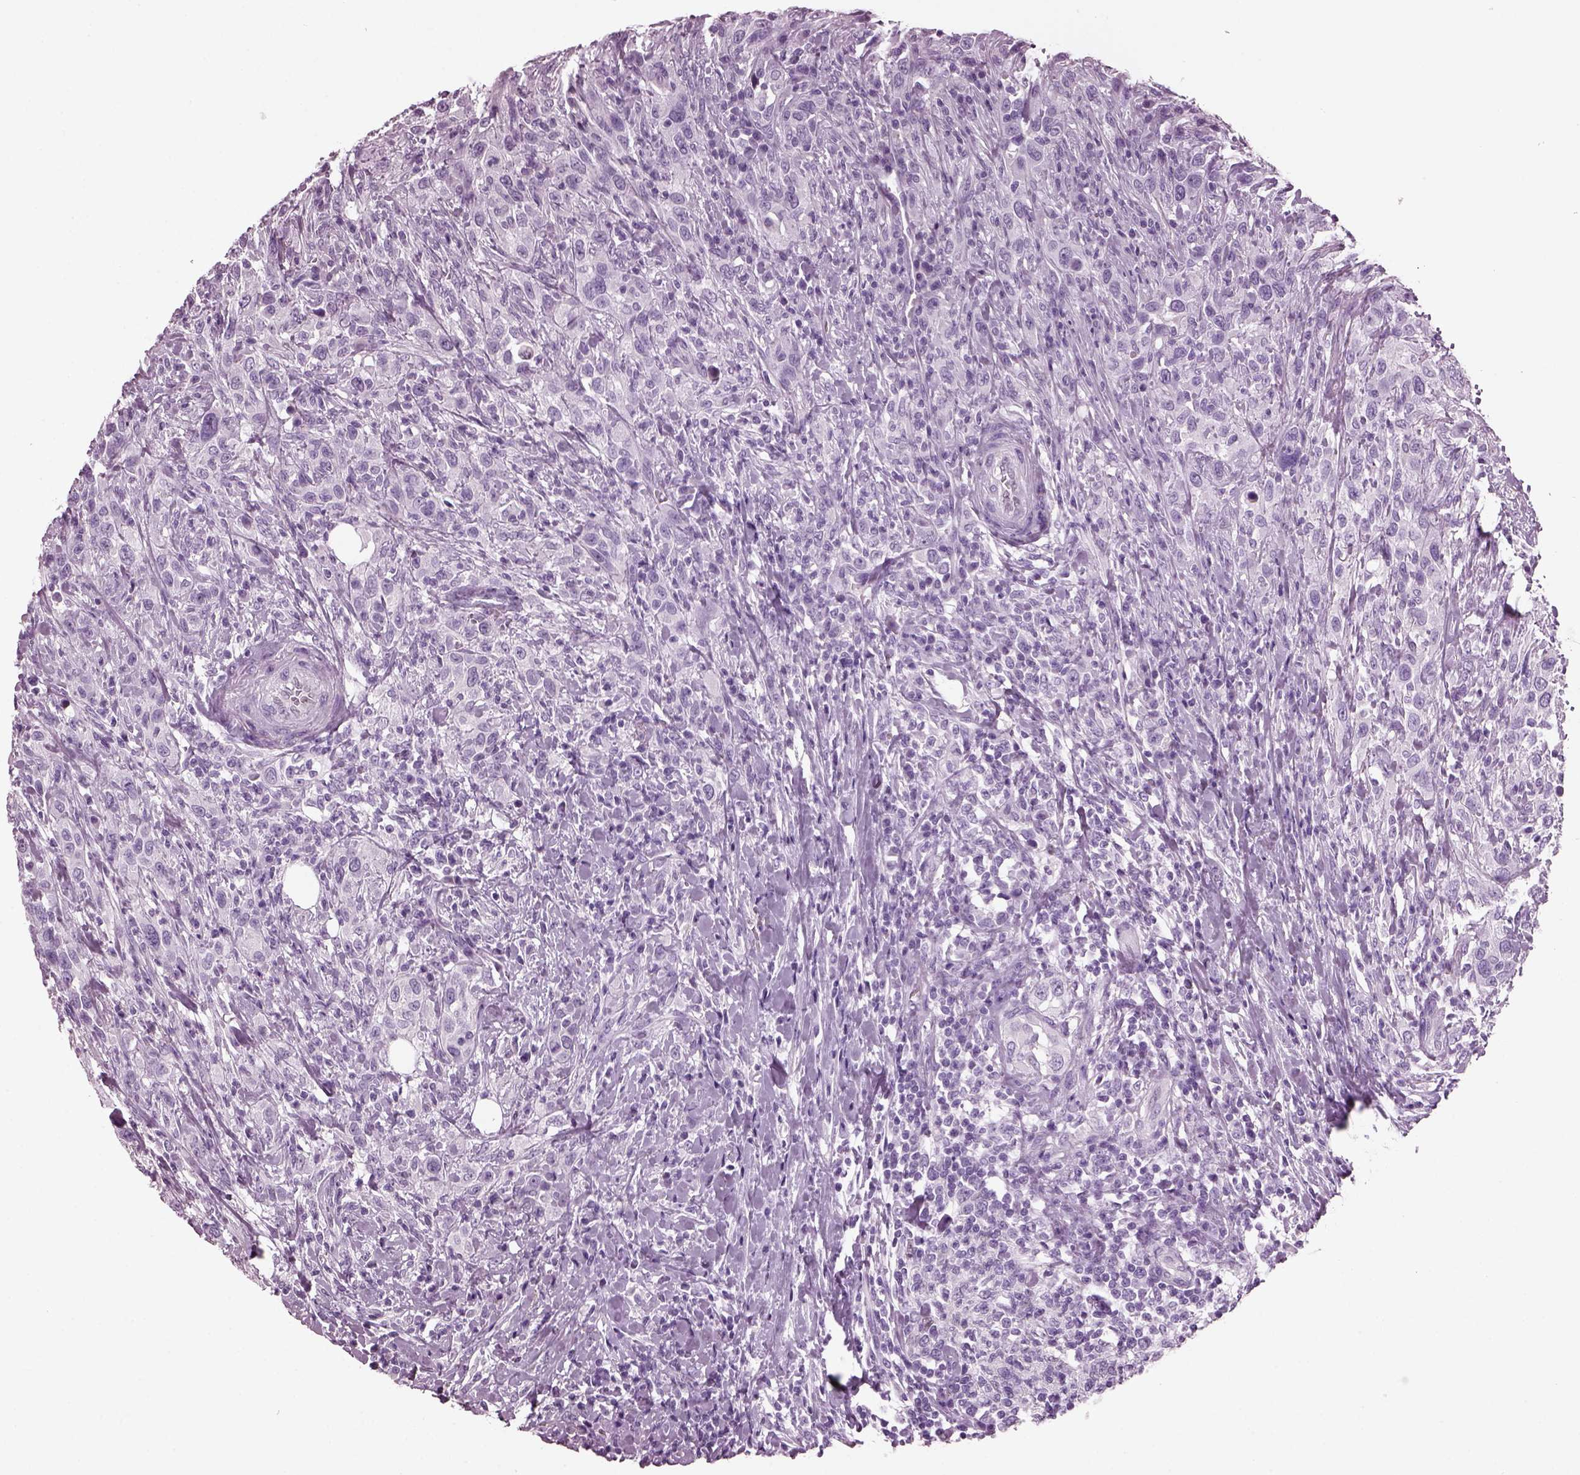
{"staining": {"intensity": "negative", "quantity": "none", "location": "none"}, "tissue": "urothelial cancer", "cell_type": "Tumor cells", "image_type": "cancer", "snomed": [{"axis": "morphology", "description": "Urothelial carcinoma, NOS"}, {"axis": "morphology", "description": "Urothelial carcinoma, High grade"}, {"axis": "topography", "description": "Urinary bladder"}], "caption": "Immunohistochemical staining of human urothelial cancer shows no significant staining in tumor cells. (DAB (3,3'-diaminobenzidine) immunohistochemistry with hematoxylin counter stain).", "gene": "KRTAP3-2", "patient": {"sex": "female", "age": 64}}